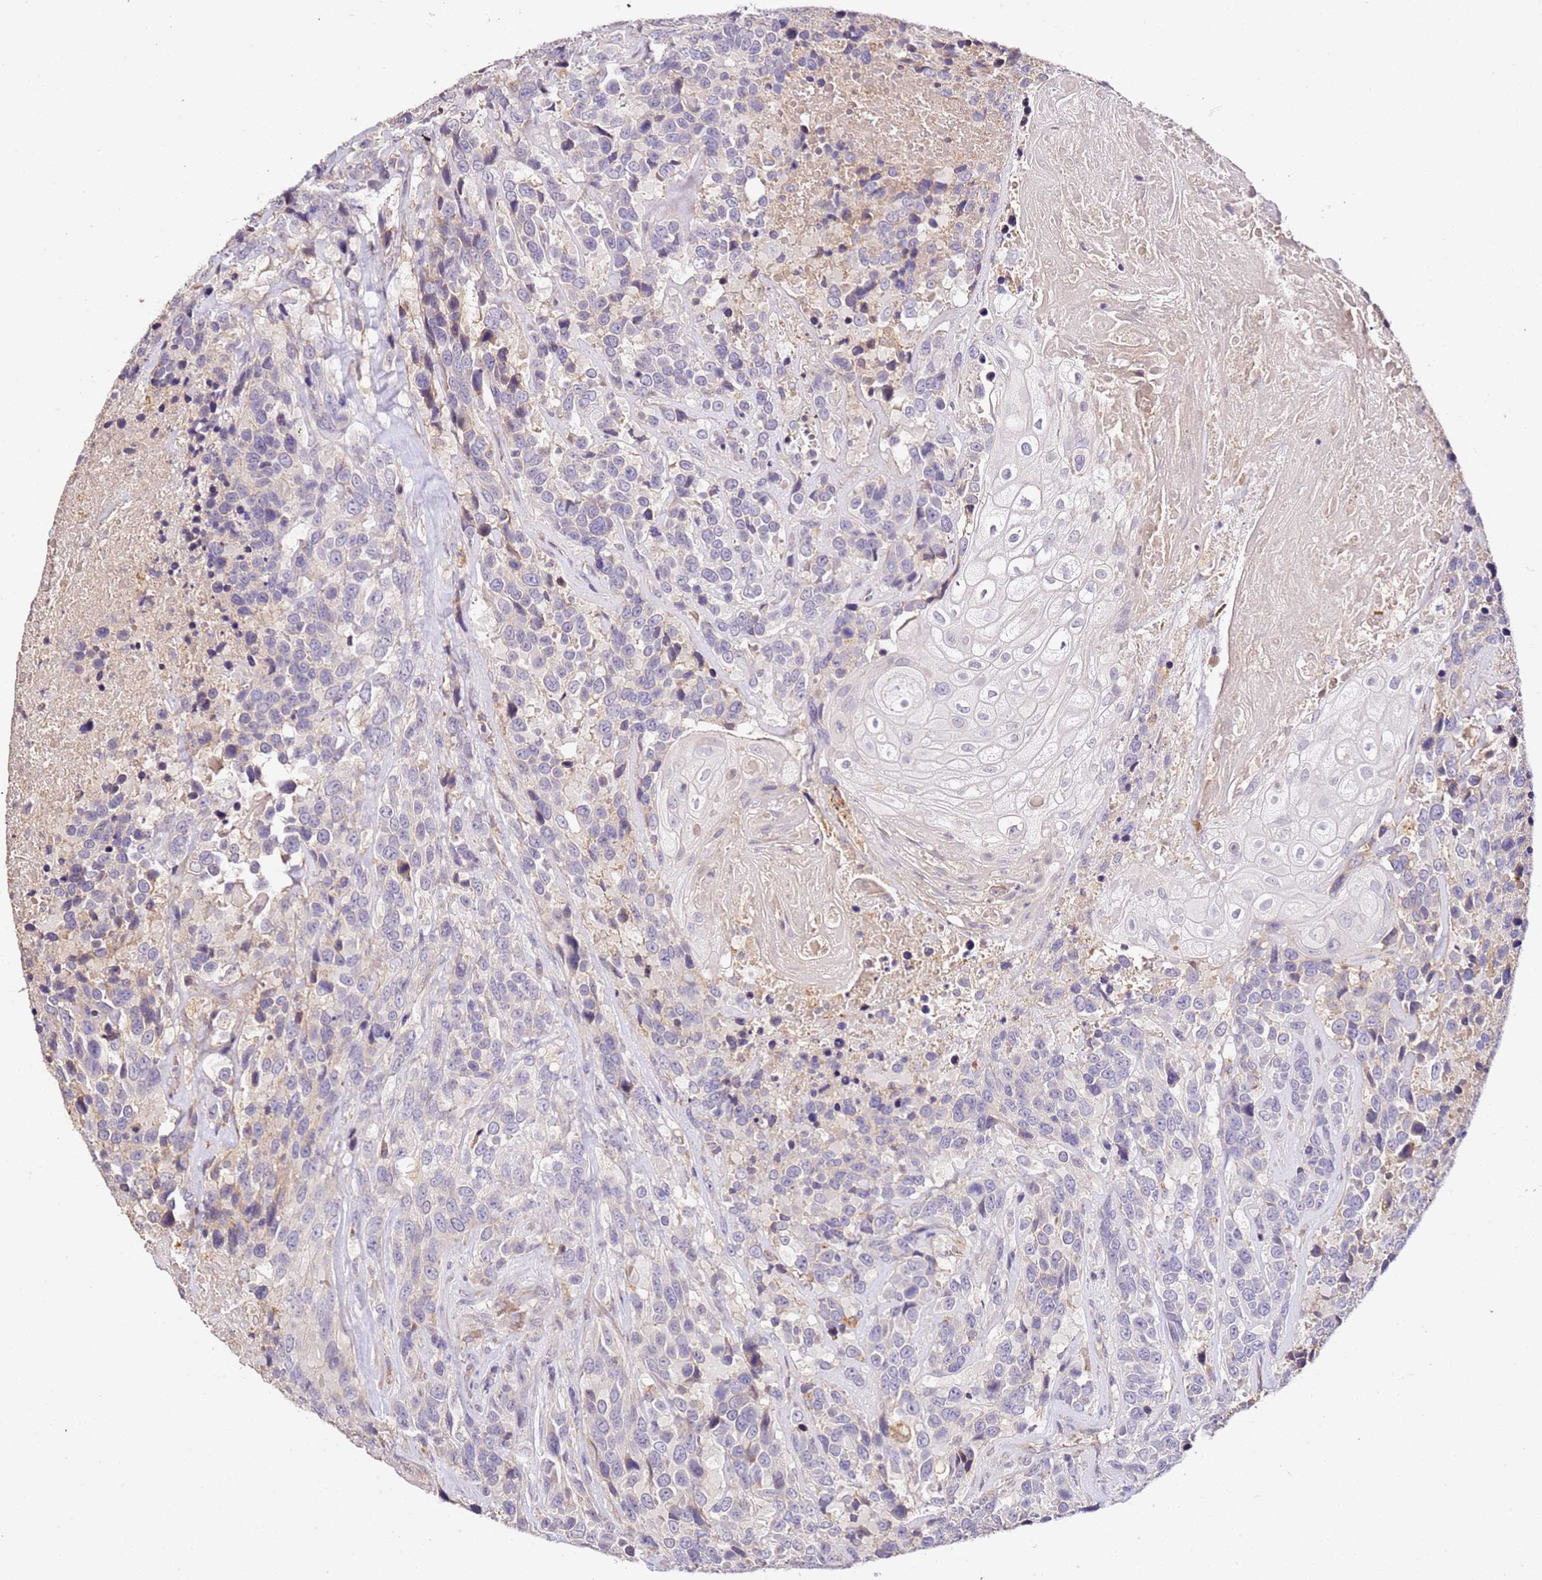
{"staining": {"intensity": "negative", "quantity": "none", "location": "none"}, "tissue": "urothelial cancer", "cell_type": "Tumor cells", "image_type": "cancer", "snomed": [{"axis": "morphology", "description": "Urothelial carcinoma, High grade"}, {"axis": "topography", "description": "Urinary bladder"}], "caption": "An immunohistochemistry (IHC) image of urothelial cancer is shown. There is no staining in tumor cells of urothelial cancer.", "gene": "OR2B11", "patient": {"sex": "female", "age": 70}}